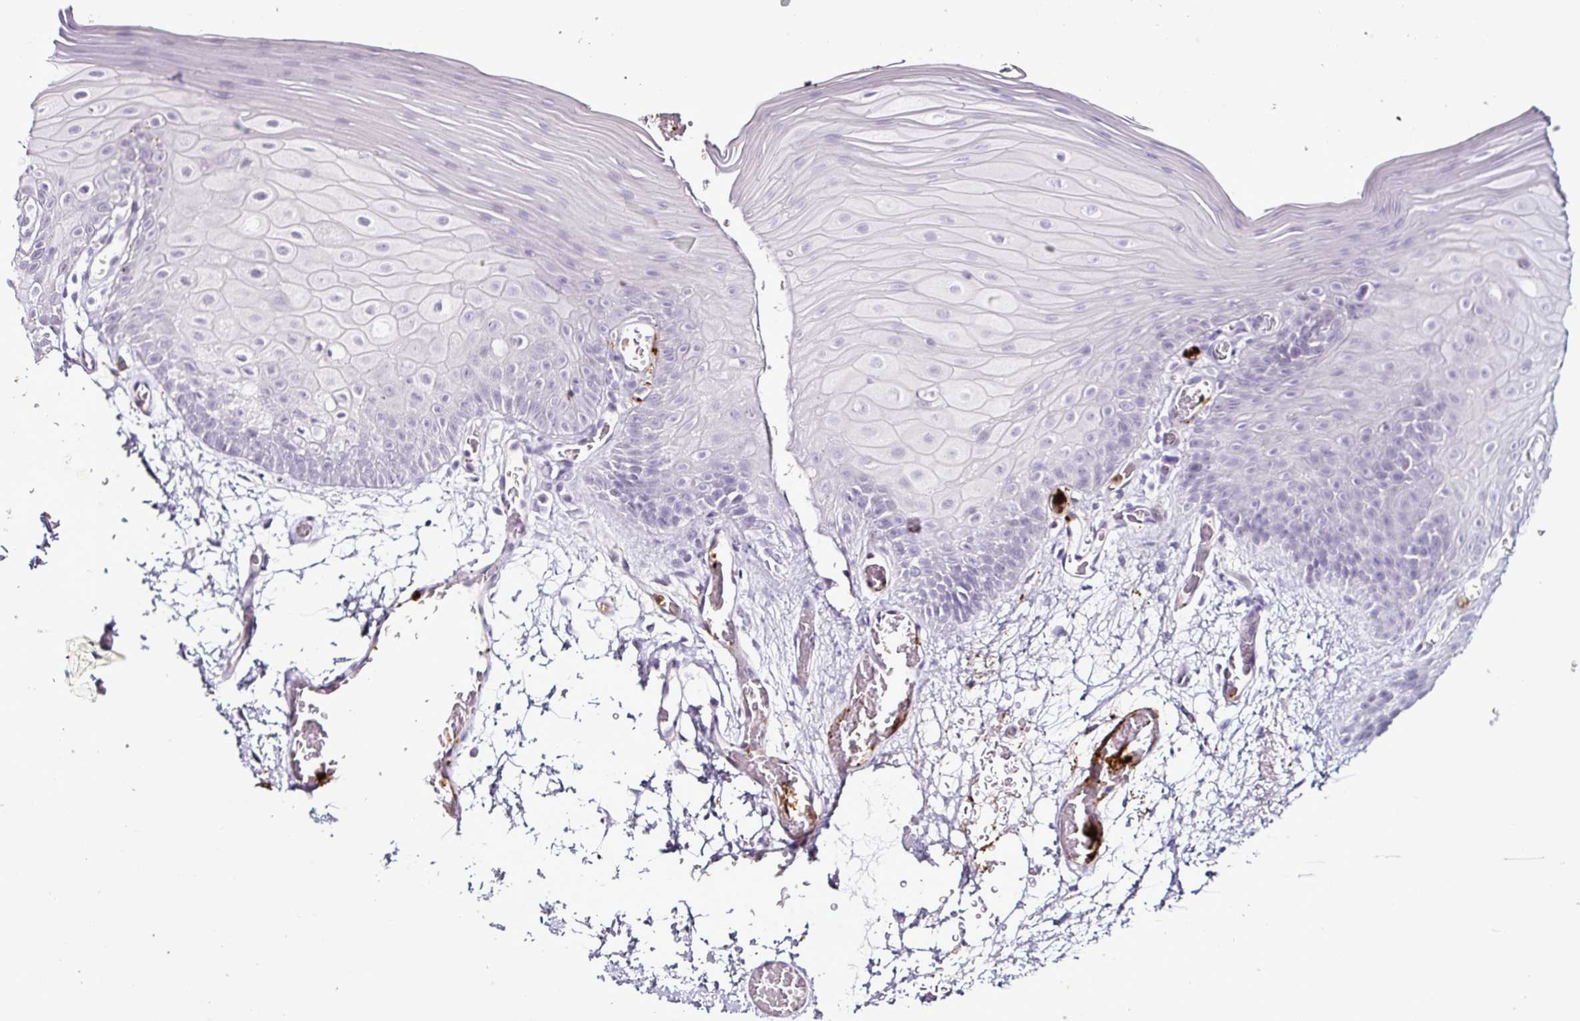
{"staining": {"intensity": "negative", "quantity": "none", "location": "none"}, "tissue": "oral mucosa", "cell_type": "Squamous epithelial cells", "image_type": "normal", "snomed": [{"axis": "morphology", "description": "Normal tissue, NOS"}, {"axis": "morphology", "description": "Squamous cell carcinoma, NOS"}, {"axis": "topography", "description": "Oral tissue"}, {"axis": "topography", "description": "Tounge, NOS"}, {"axis": "topography", "description": "Head-Neck"}], "caption": "Immunohistochemistry micrograph of benign human oral mucosa stained for a protein (brown), which demonstrates no positivity in squamous epithelial cells.", "gene": "TMEM178A", "patient": {"sex": "male", "age": 76}}